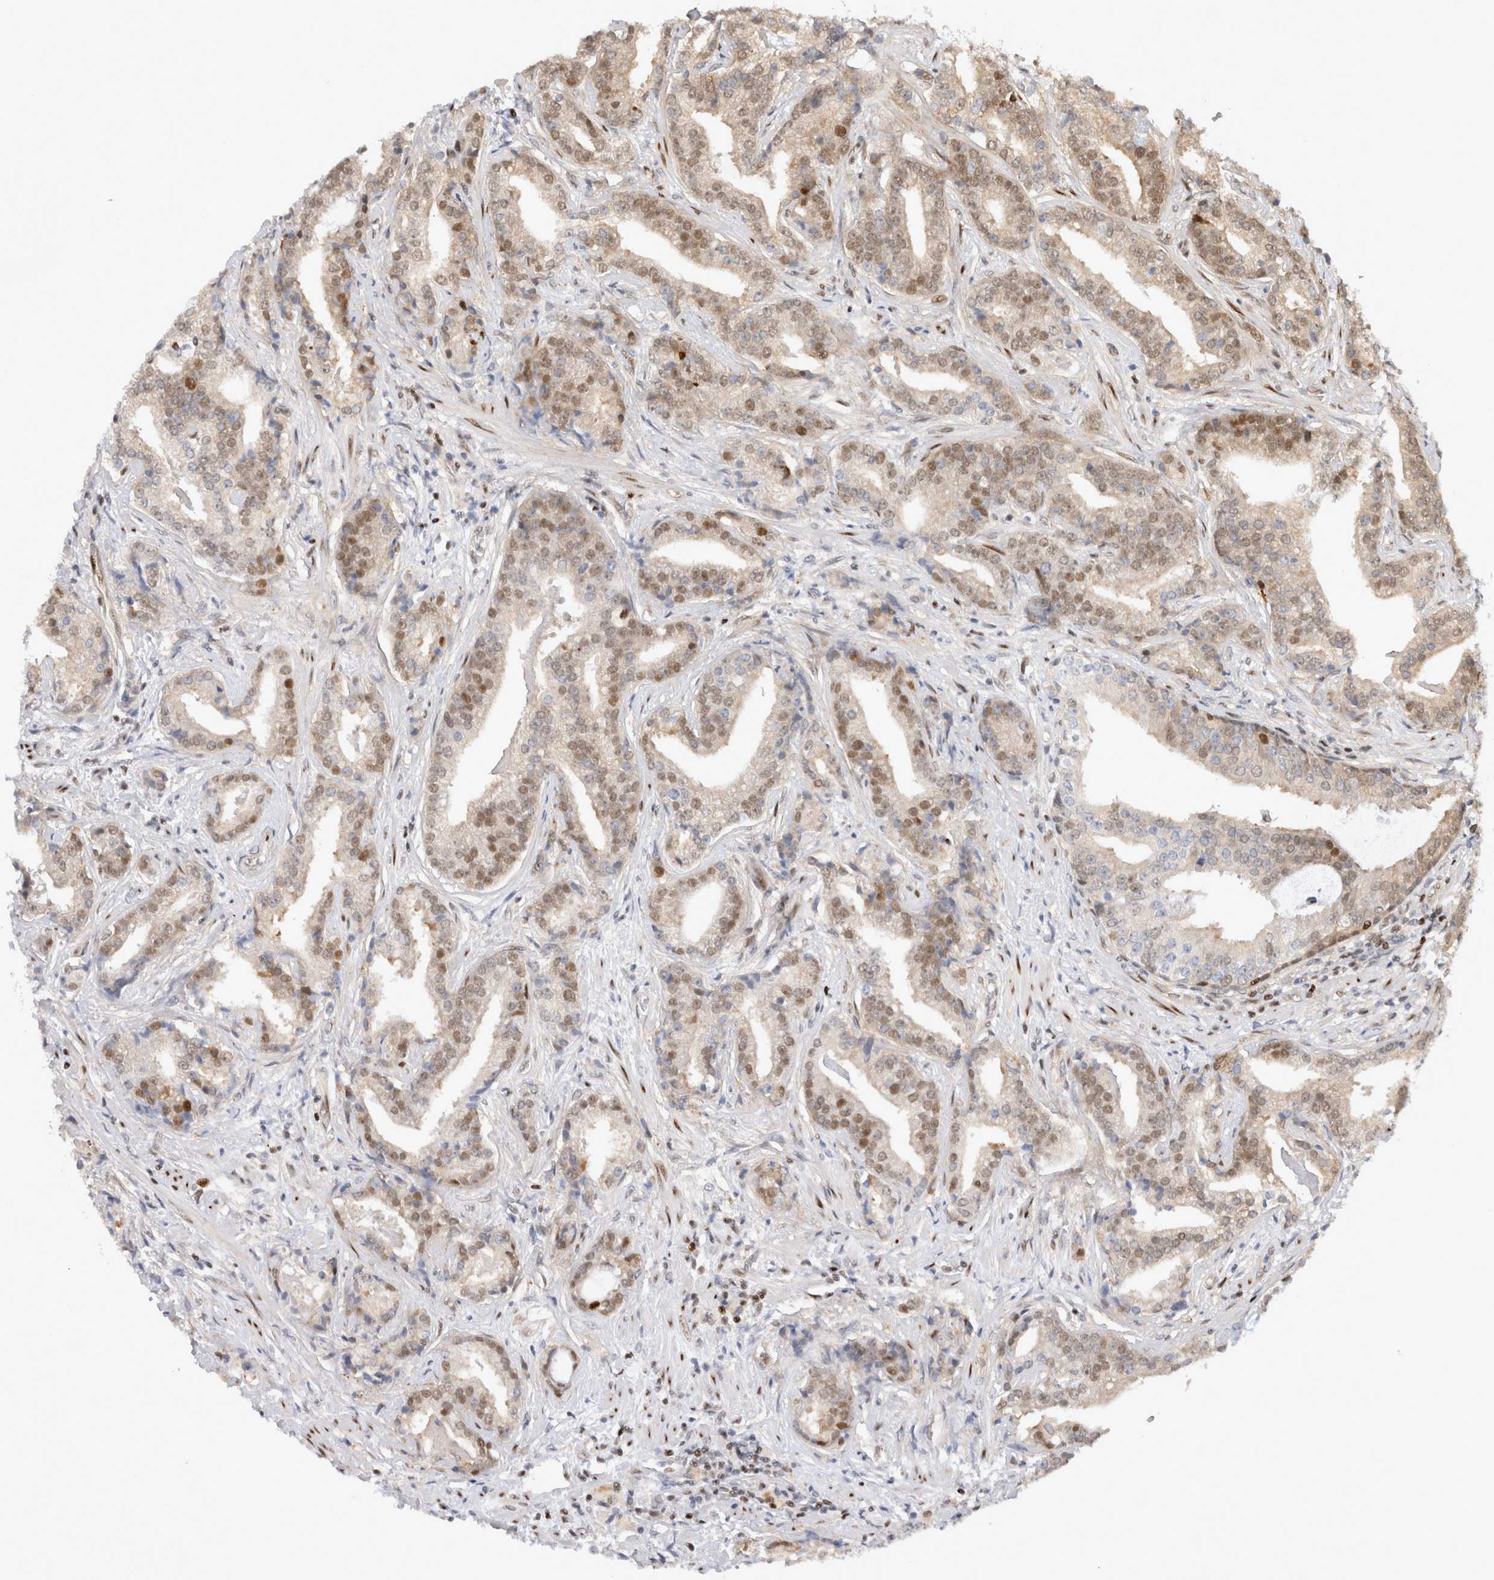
{"staining": {"intensity": "moderate", "quantity": ">75%", "location": "cytoplasmic/membranous,nuclear"}, "tissue": "prostate cancer", "cell_type": "Tumor cells", "image_type": "cancer", "snomed": [{"axis": "morphology", "description": "Adenocarcinoma, Low grade"}, {"axis": "topography", "description": "Prostate"}], "caption": "Moderate cytoplasmic/membranous and nuclear positivity is identified in about >75% of tumor cells in low-grade adenocarcinoma (prostate).", "gene": "TCF4", "patient": {"sex": "male", "age": 67}}